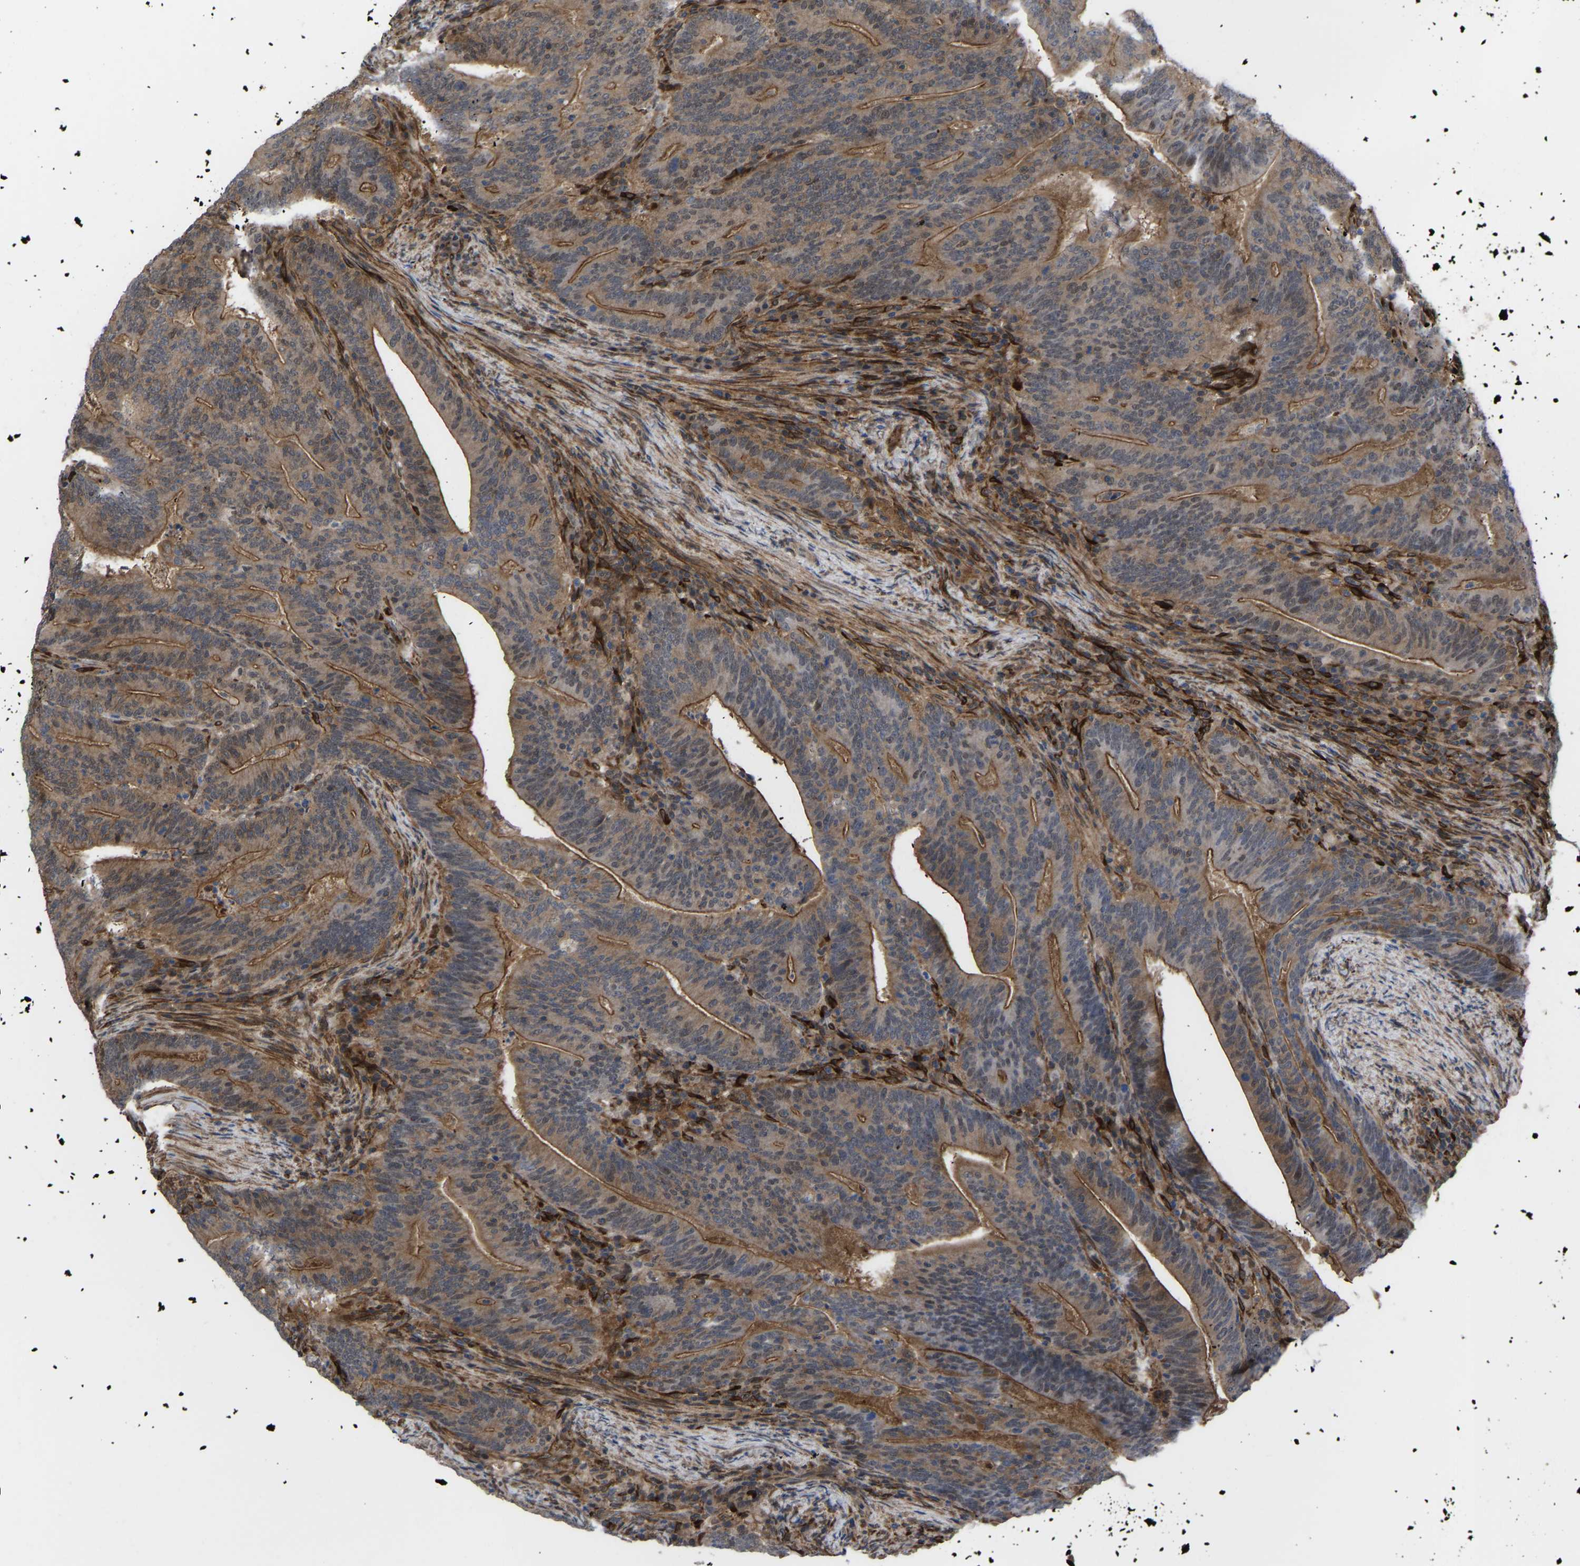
{"staining": {"intensity": "moderate", "quantity": ">75%", "location": "cytoplasmic/membranous"}, "tissue": "colorectal cancer", "cell_type": "Tumor cells", "image_type": "cancer", "snomed": [{"axis": "morphology", "description": "Adenocarcinoma, NOS"}, {"axis": "topography", "description": "Colon"}], "caption": "Moderate cytoplasmic/membranous protein staining is identified in about >75% of tumor cells in colorectal cancer.", "gene": "CYP7B1", "patient": {"sex": "female", "age": 66}}